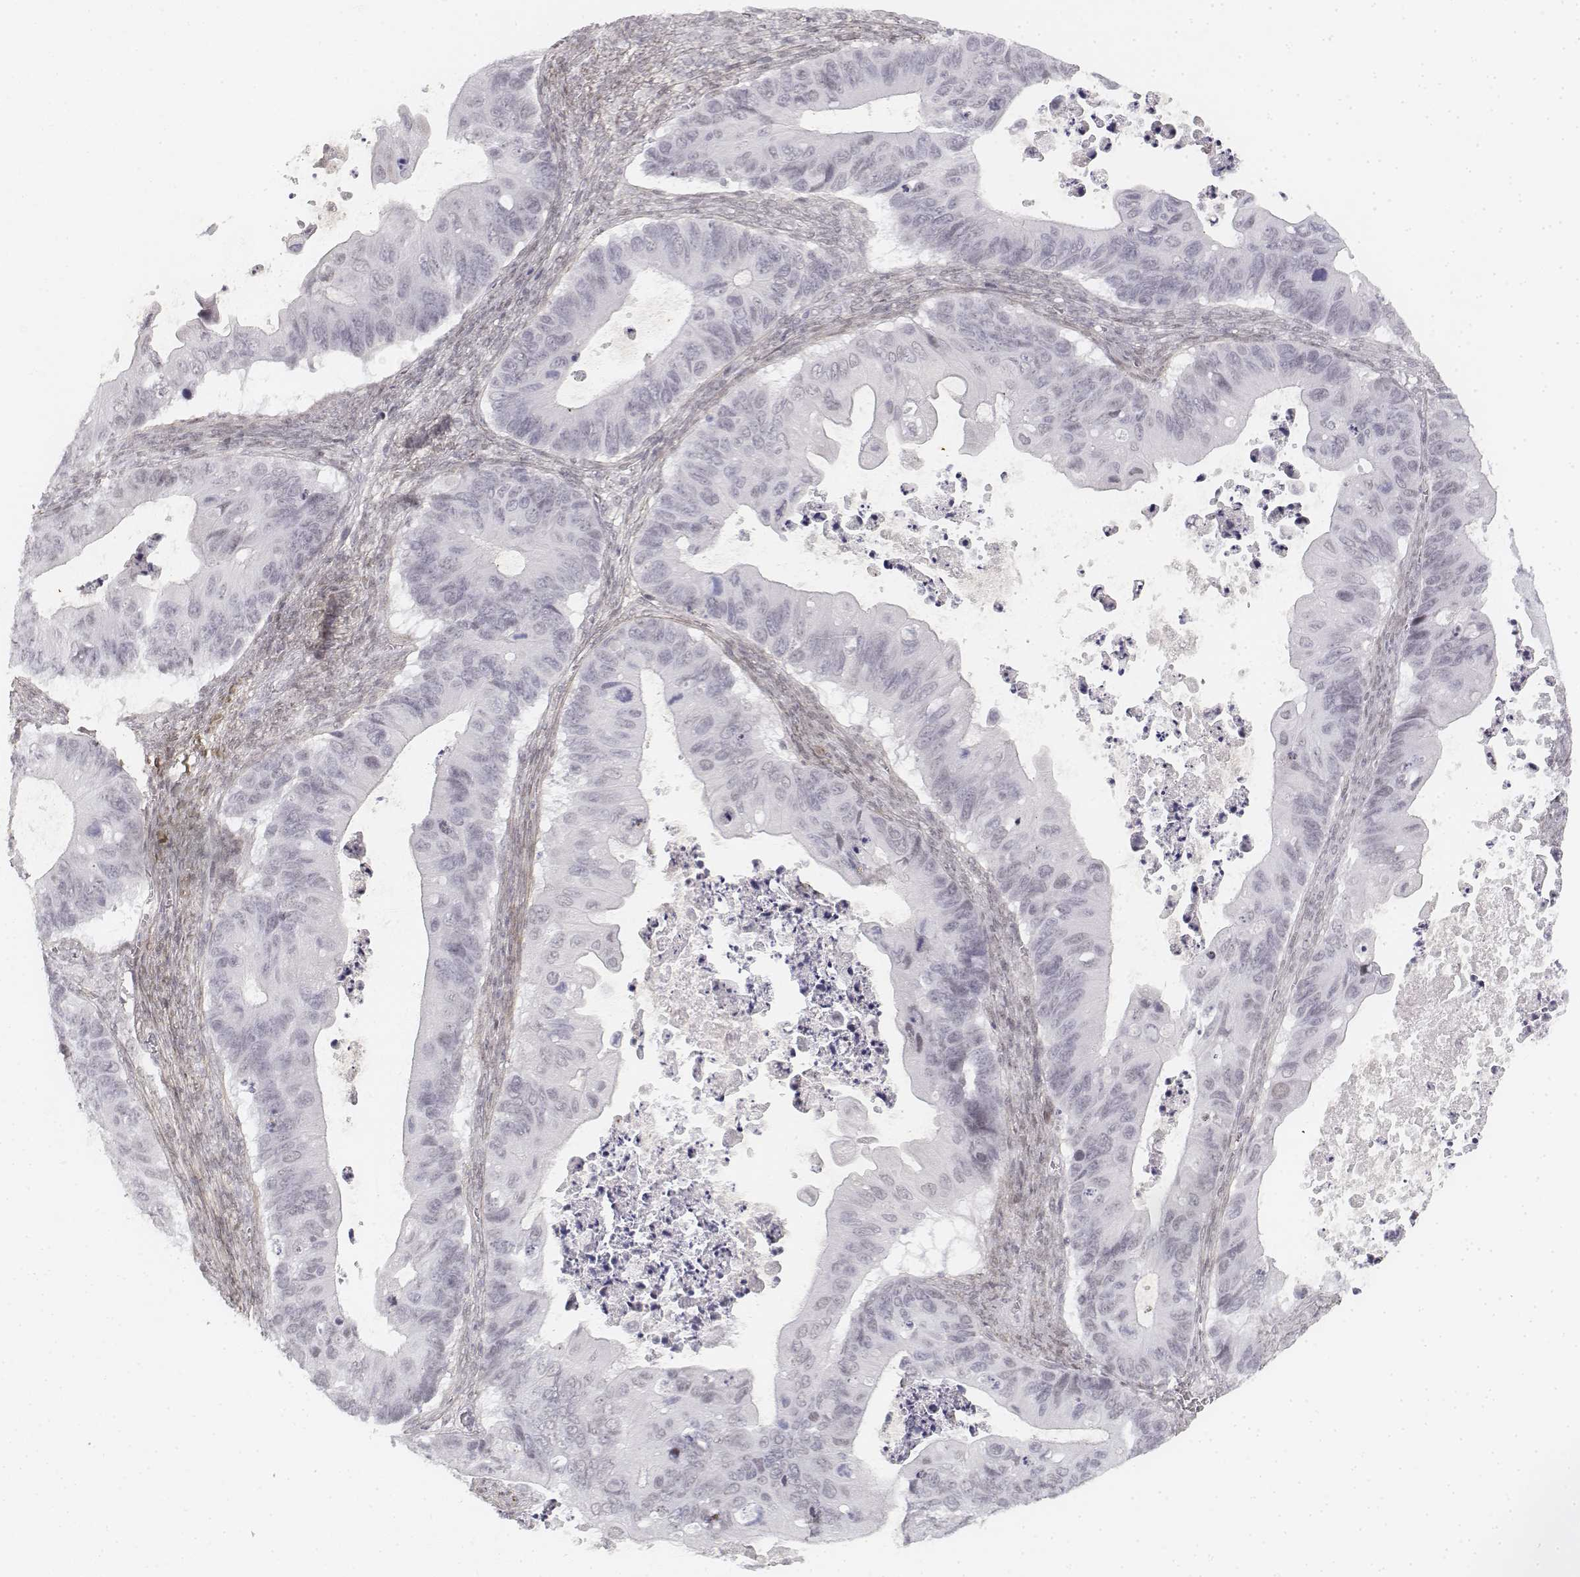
{"staining": {"intensity": "negative", "quantity": "none", "location": "none"}, "tissue": "ovarian cancer", "cell_type": "Tumor cells", "image_type": "cancer", "snomed": [{"axis": "morphology", "description": "Cystadenocarcinoma, mucinous, NOS"}, {"axis": "topography", "description": "Ovary"}], "caption": "This is a image of IHC staining of mucinous cystadenocarcinoma (ovarian), which shows no expression in tumor cells.", "gene": "KRT84", "patient": {"sex": "female", "age": 64}}